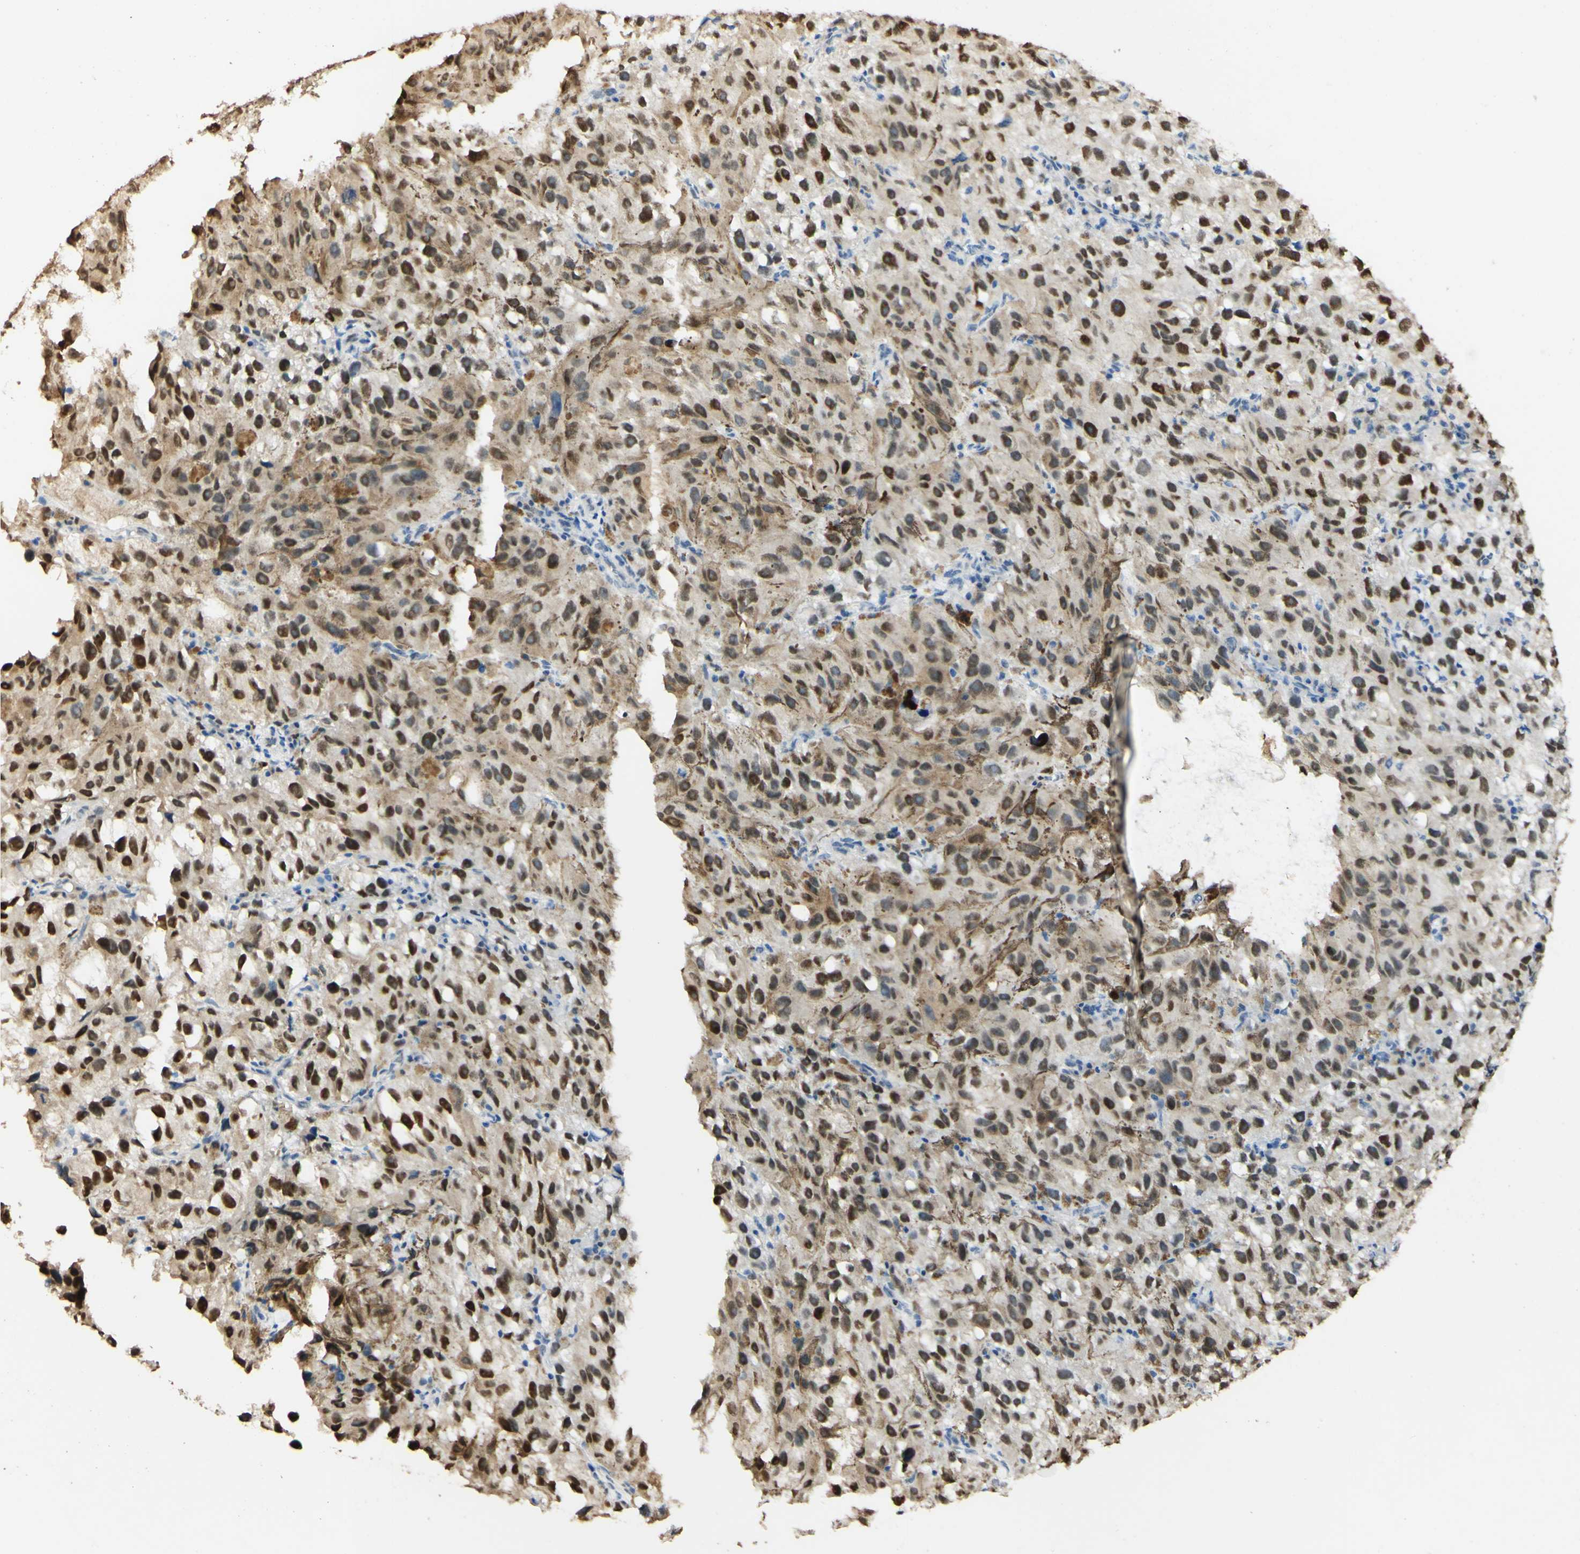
{"staining": {"intensity": "strong", "quantity": "25%-75%", "location": "cytoplasmic/membranous,nuclear"}, "tissue": "melanoma", "cell_type": "Tumor cells", "image_type": "cancer", "snomed": [{"axis": "morphology", "description": "Malignant melanoma, NOS"}, {"axis": "topography", "description": "Skin"}], "caption": "Melanoma tissue reveals strong cytoplasmic/membranous and nuclear staining in about 25%-75% of tumor cells, visualized by immunohistochemistry. (brown staining indicates protein expression, while blue staining denotes nuclei).", "gene": "MAP3K4", "patient": {"sex": "female", "age": 104}}